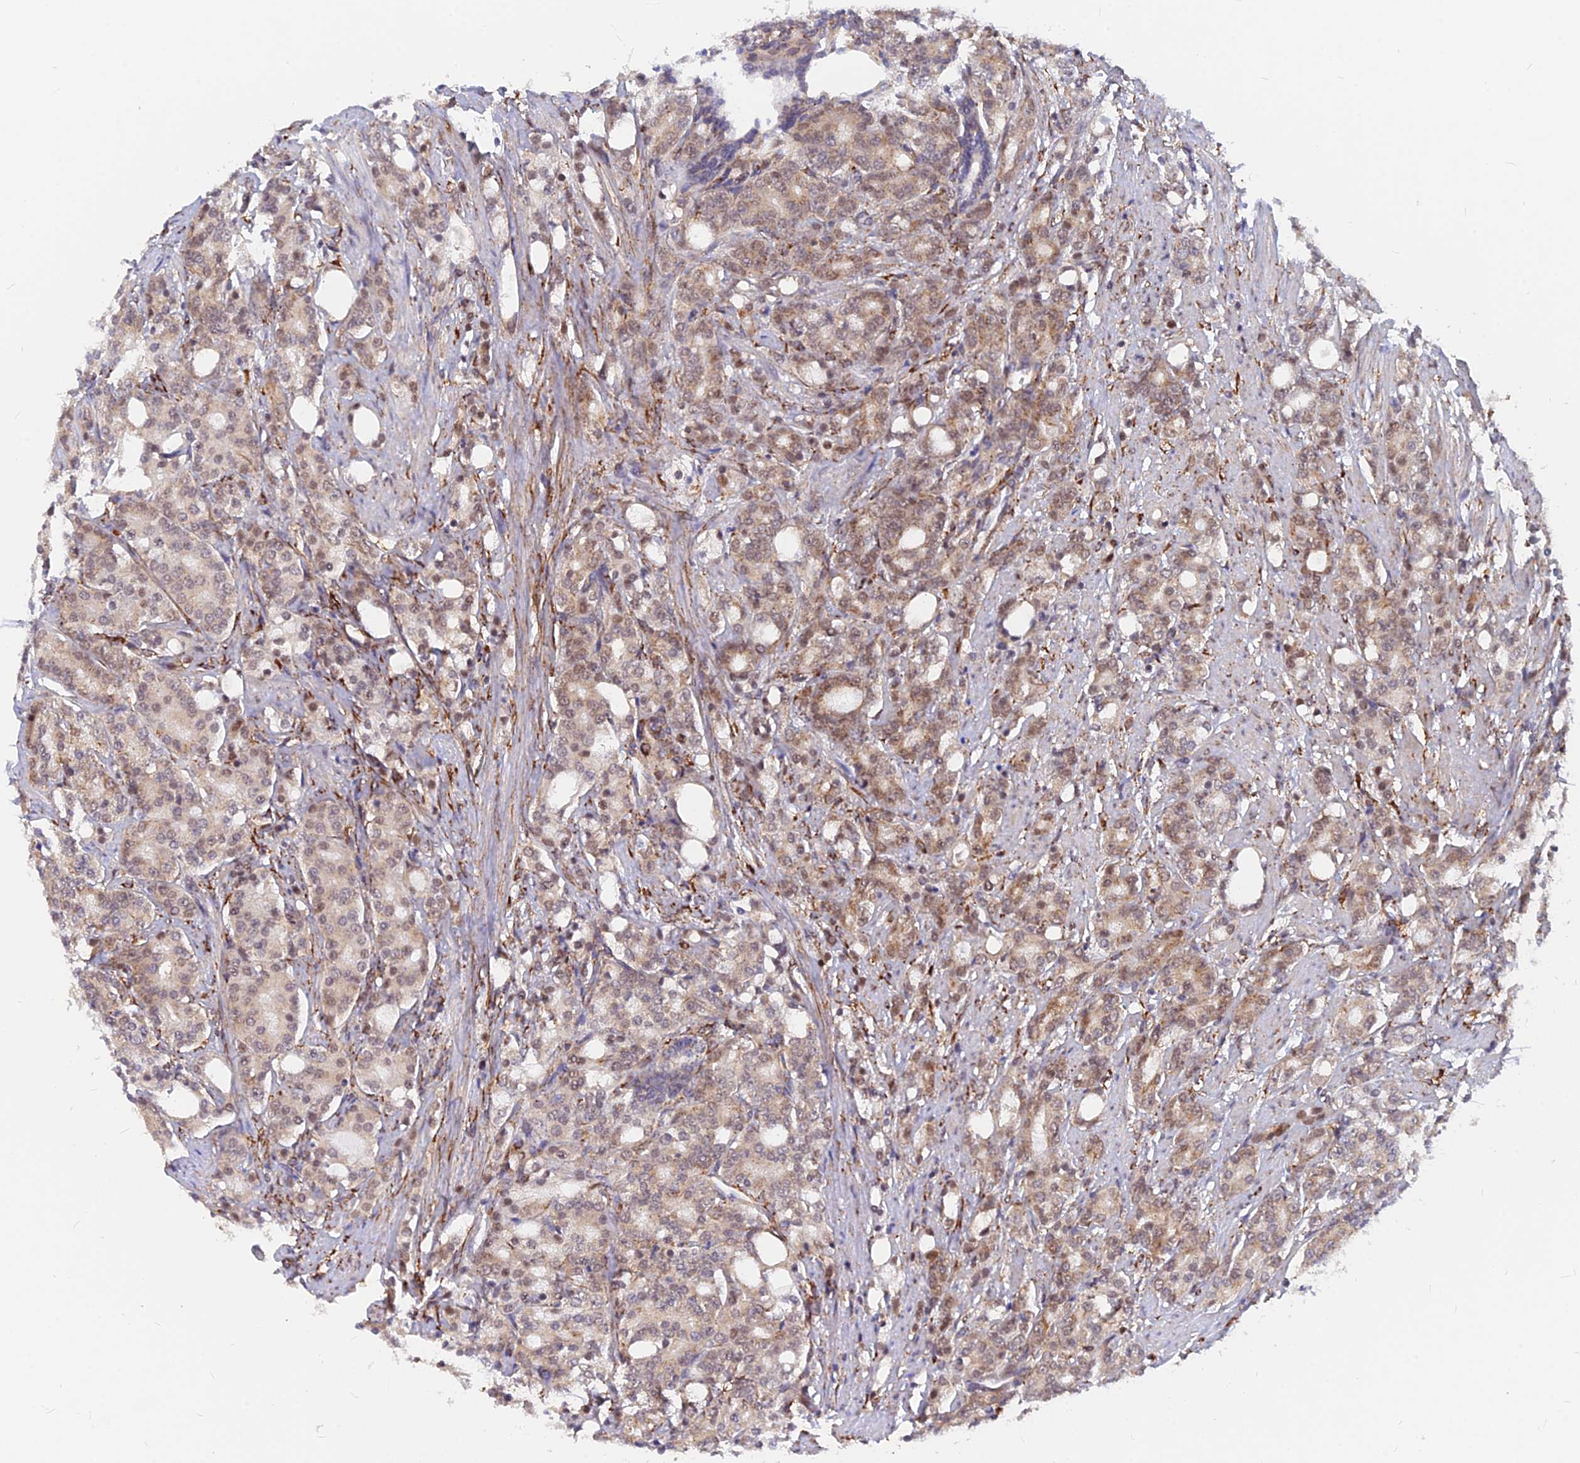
{"staining": {"intensity": "moderate", "quantity": ">75%", "location": "nuclear"}, "tissue": "prostate cancer", "cell_type": "Tumor cells", "image_type": "cancer", "snomed": [{"axis": "morphology", "description": "Adenocarcinoma, High grade"}, {"axis": "topography", "description": "Prostate"}], "caption": "Immunohistochemistry (IHC) of human prostate cancer demonstrates medium levels of moderate nuclear staining in approximately >75% of tumor cells. The protein of interest is shown in brown color, while the nuclei are stained blue.", "gene": "VSTM2L", "patient": {"sex": "male", "age": 62}}